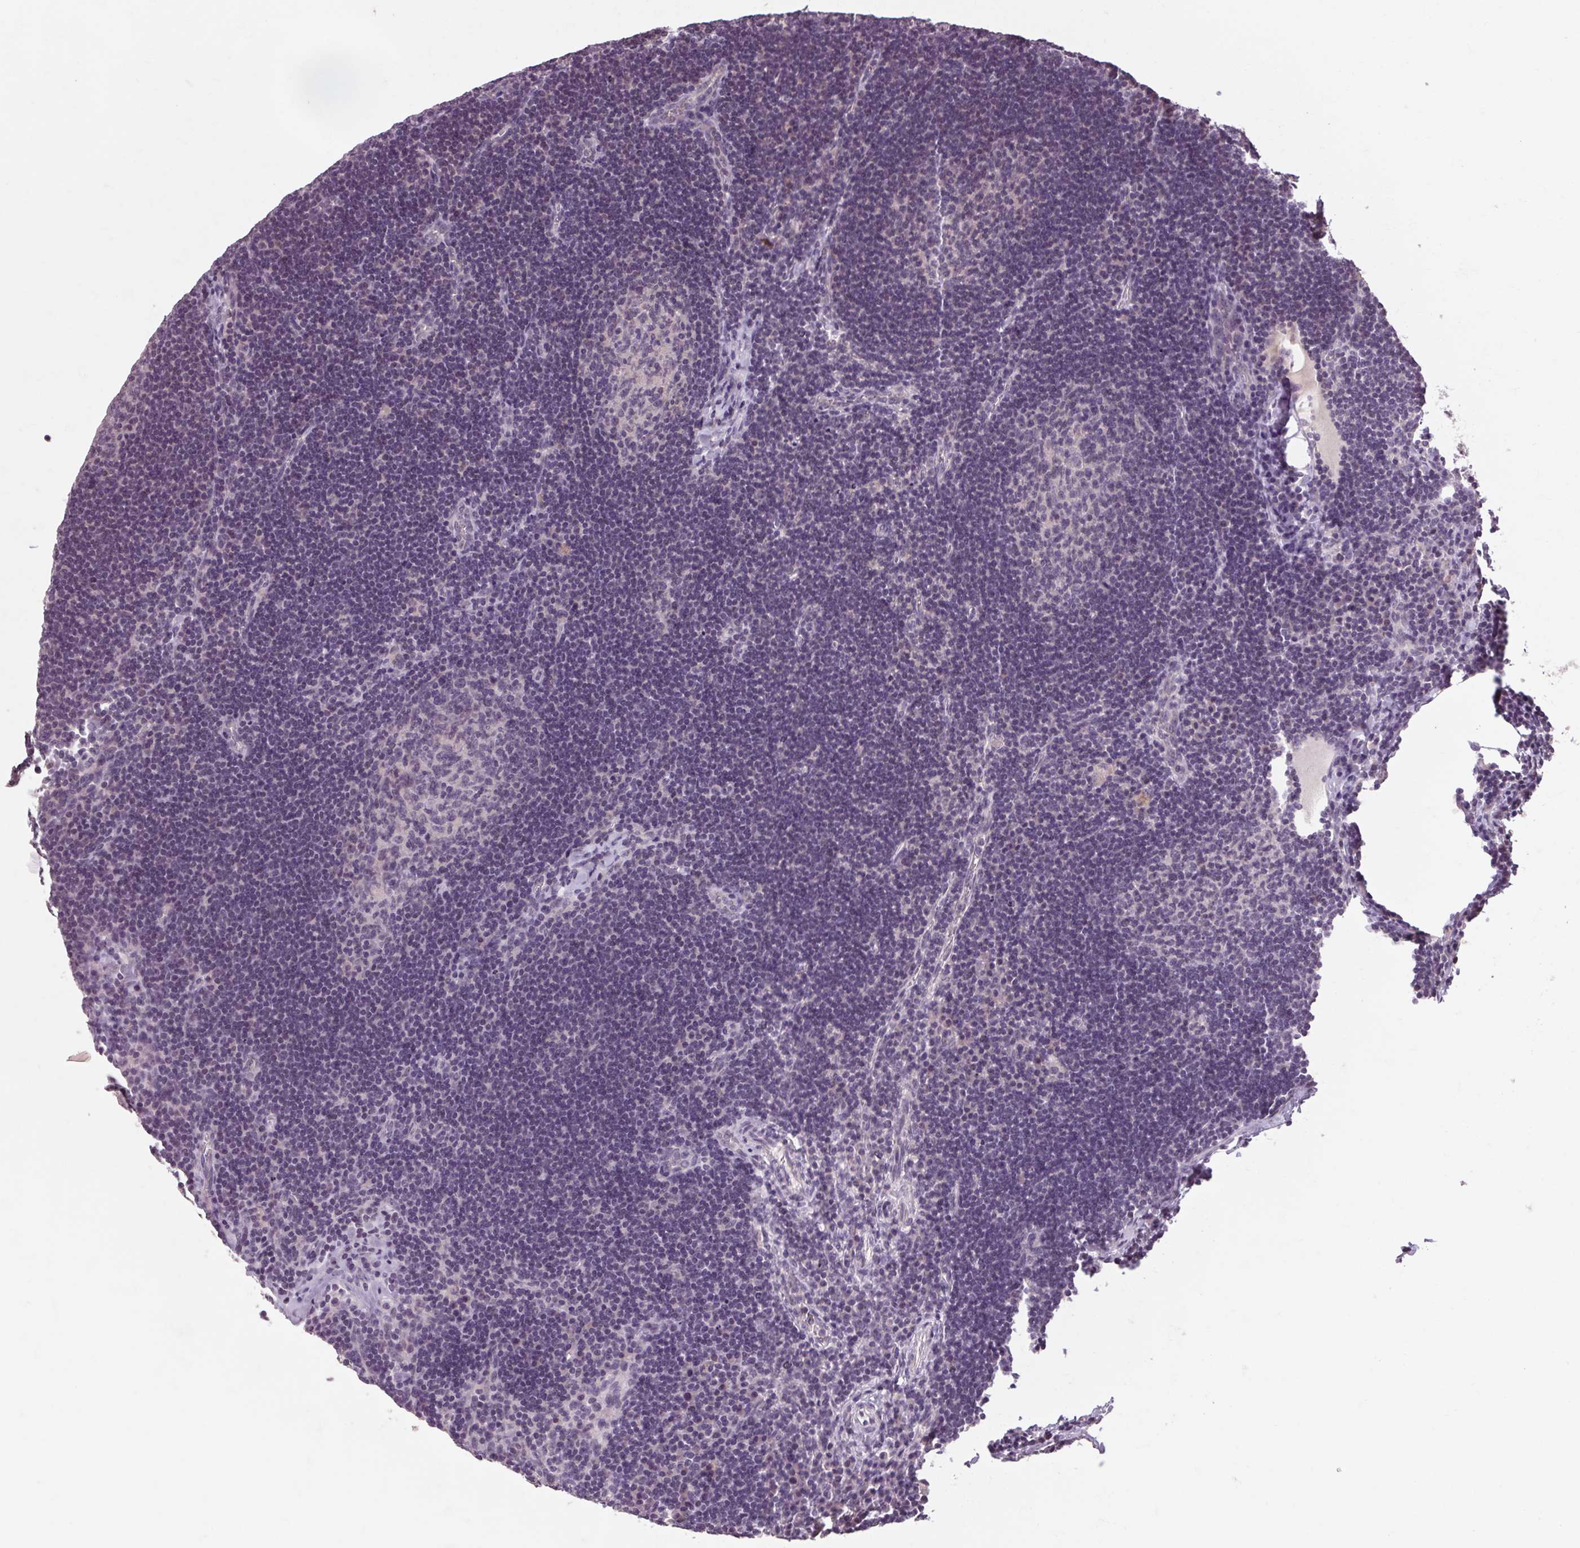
{"staining": {"intensity": "negative", "quantity": "none", "location": "none"}, "tissue": "lymph node", "cell_type": "Germinal center cells", "image_type": "normal", "snomed": [{"axis": "morphology", "description": "Normal tissue, NOS"}, {"axis": "topography", "description": "Lymph node"}], "caption": "DAB immunohistochemical staining of unremarkable human lymph node reveals no significant expression in germinal center cells. (DAB IHC visualized using brightfield microscopy, high magnification).", "gene": "POMC", "patient": {"sex": "male", "age": 67}}